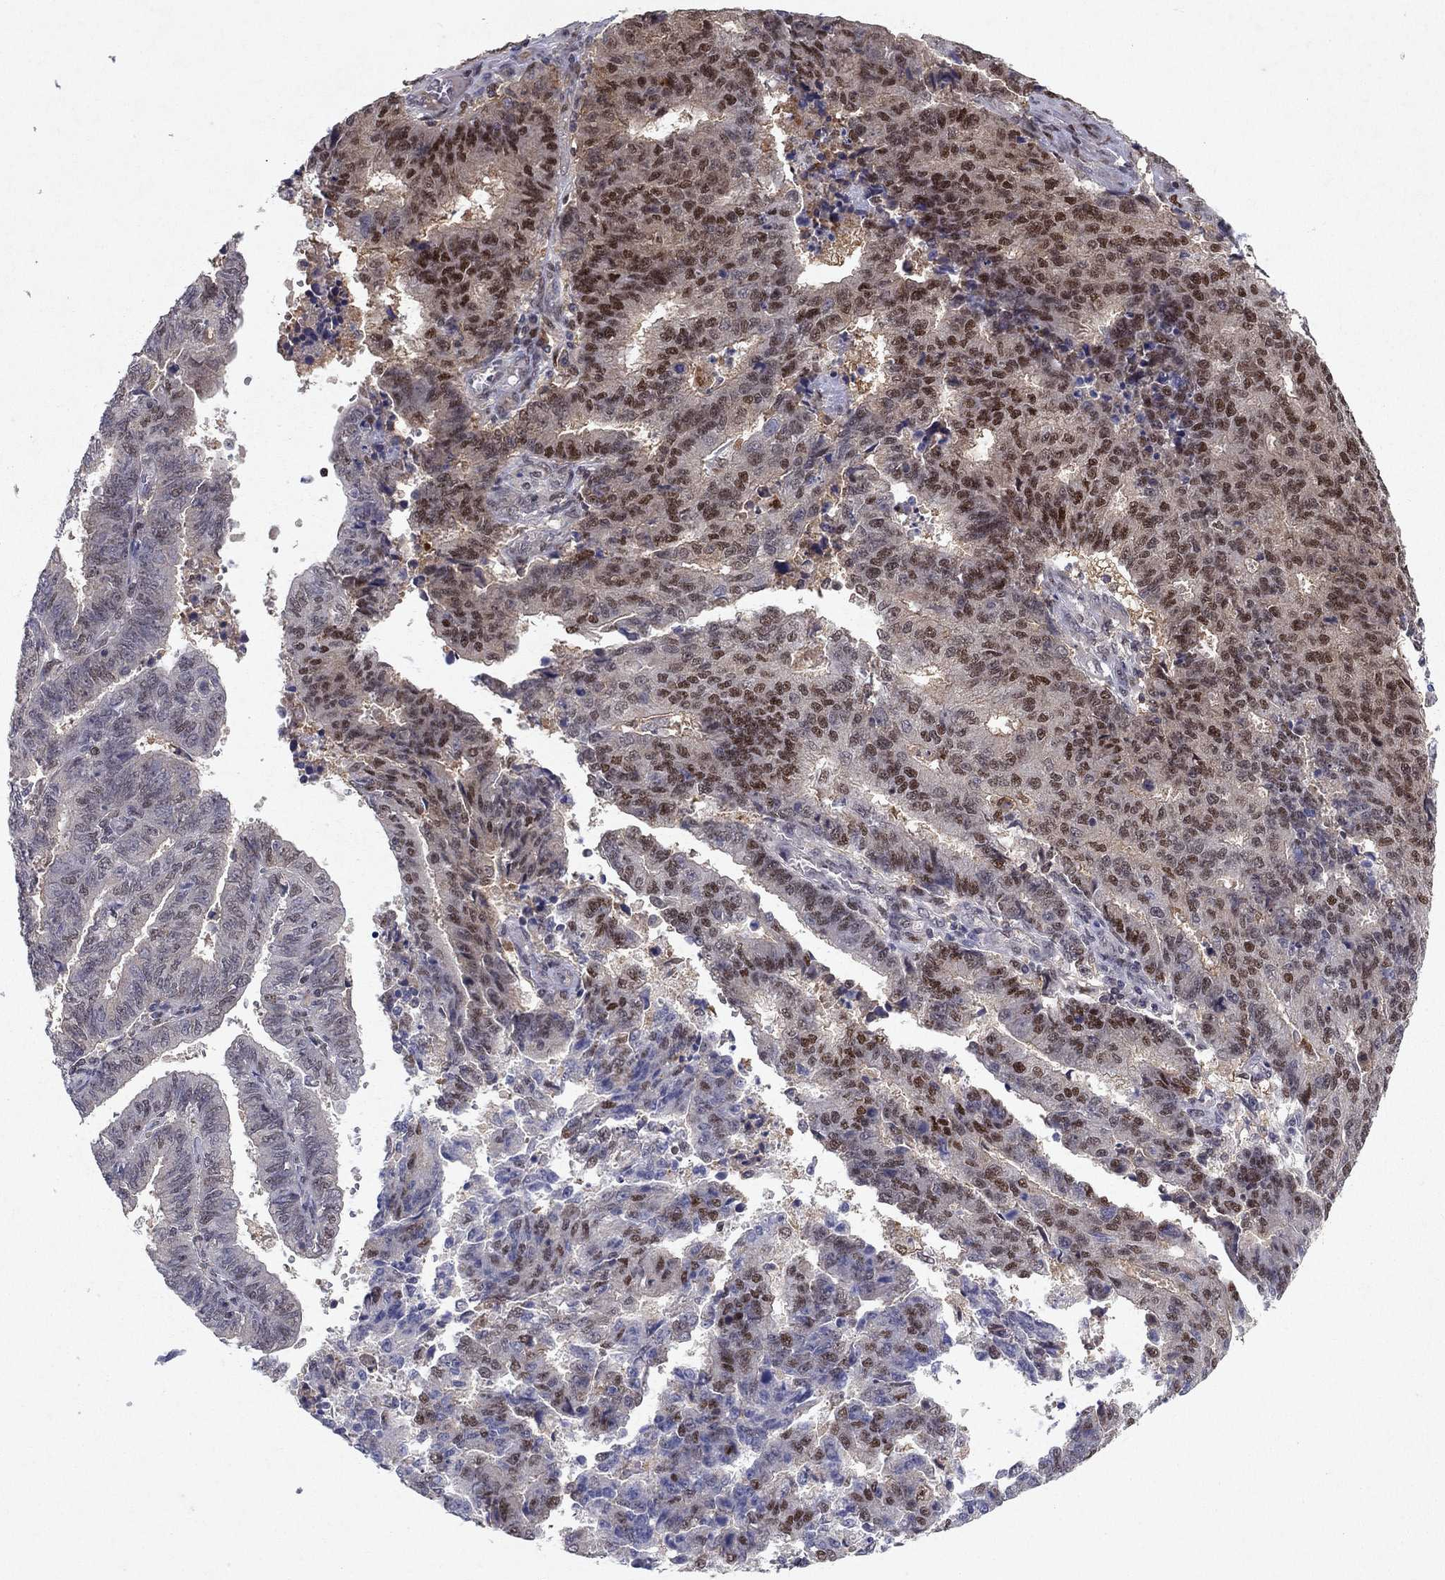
{"staining": {"intensity": "strong", "quantity": "<25%", "location": "nuclear"}, "tissue": "endometrial cancer", "cell_type": "Tumor cells", "image_type": "cancer", "snomed": [{"axis": "morphology", "description": "Adenocarcinoma, NOS"}, {"axis": "topography", "description": "Endometrium"}], "caption": "Adenocarcinoma (endometrial) stained with DAB (3,3'-diaminobenzidine) IHC exhibits medium levels of strong nuclear positivity in approximately <25% of tumor cells.", "gene": "CRTC1", "patient": {"sex": "female", "age": 82}}